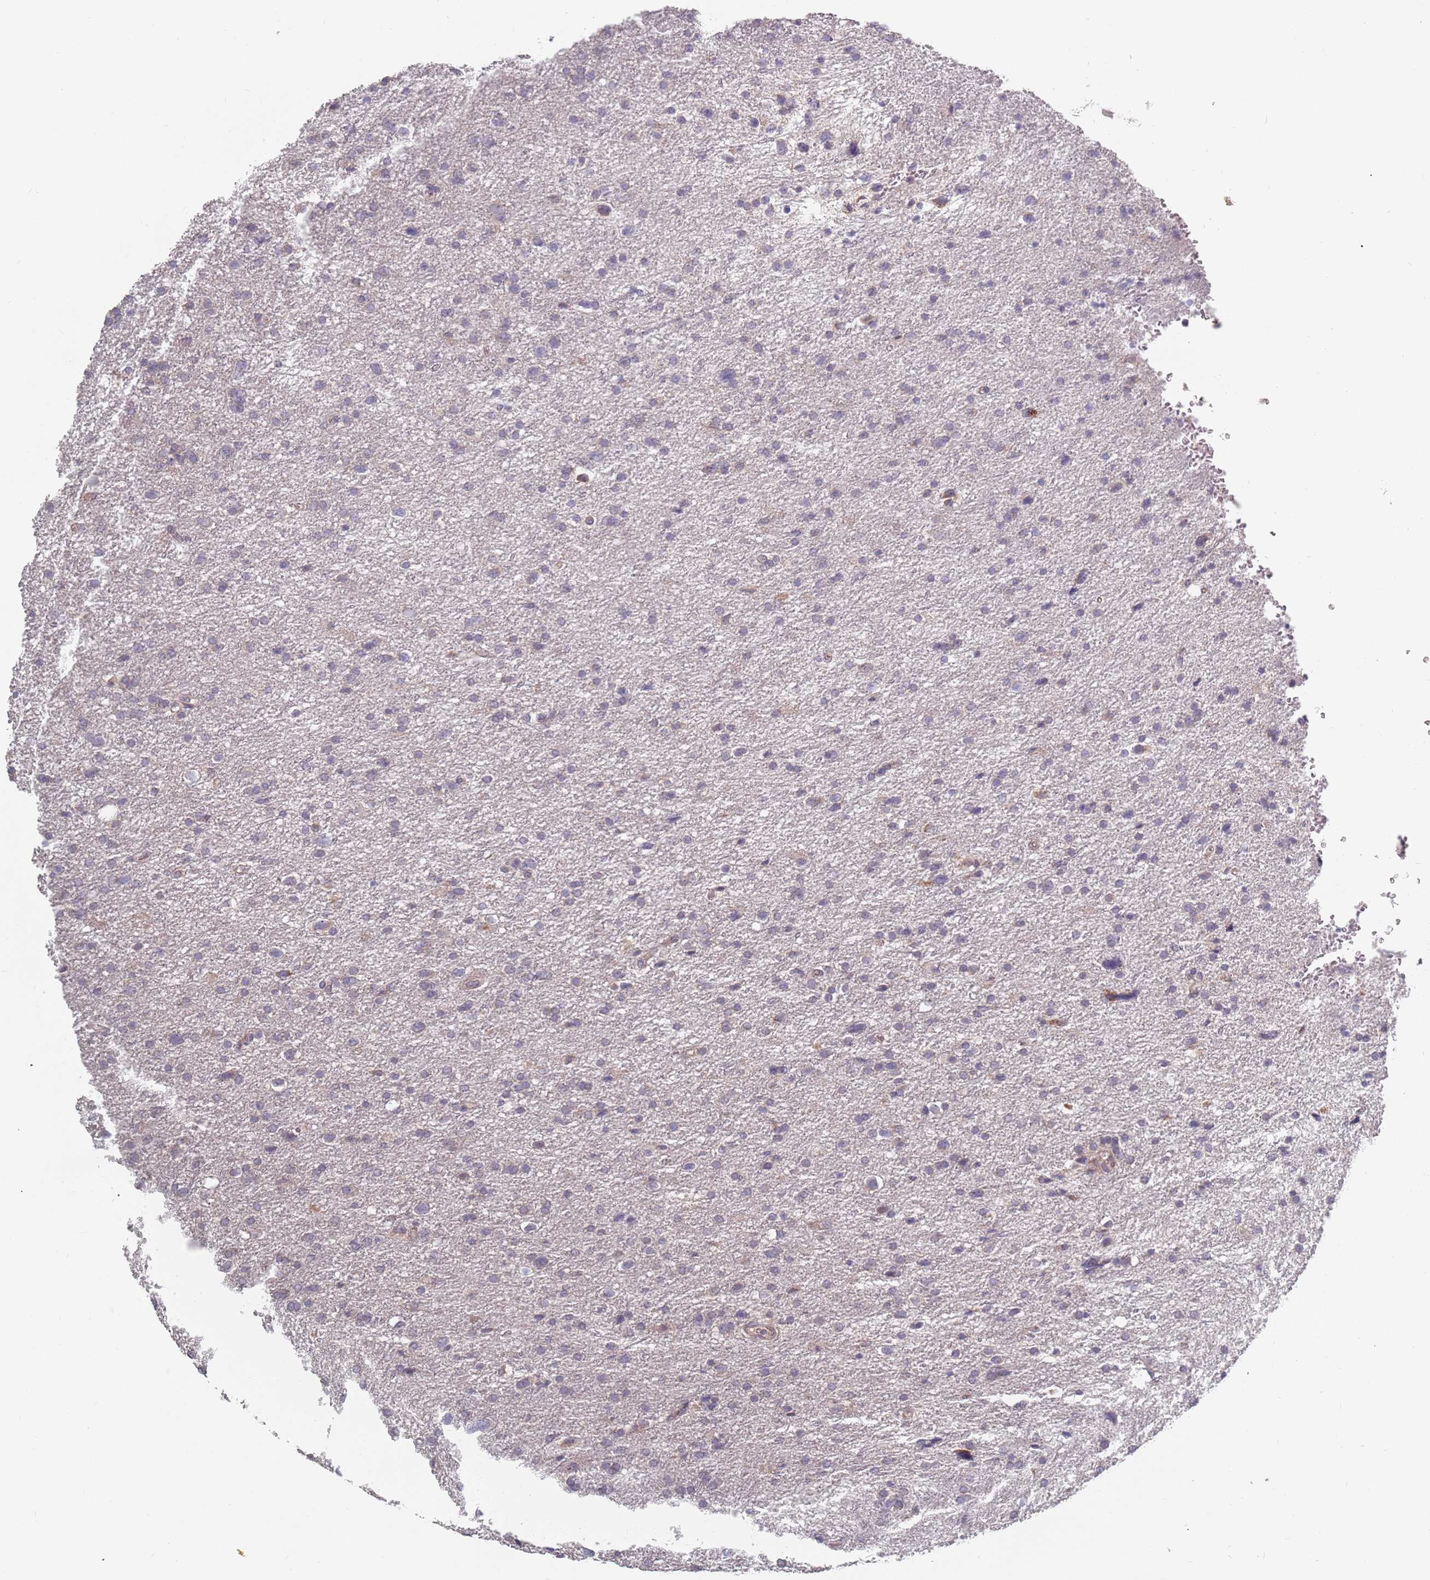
{"staining": {"intensity": "negative", "quantity": "none", "location": "none"}, "tissue": "glioma", "cell_type": "Tumor cells", "image_type": "cancer", "snomed": [{"axis": "morphology", "description": "Glioma, malignant, Low grade"}, {"axis": "topography", "description": "Brain"}], "caption": "Immunohistochemistry histopathology image of neoplastic tissue: human glioma stained with DAB (3,3'-diaminobenzidine) shows no significant protein positivity in tumor cells.", "gene": "ADAL", "patient": {"sex": "female", "age": 32}}